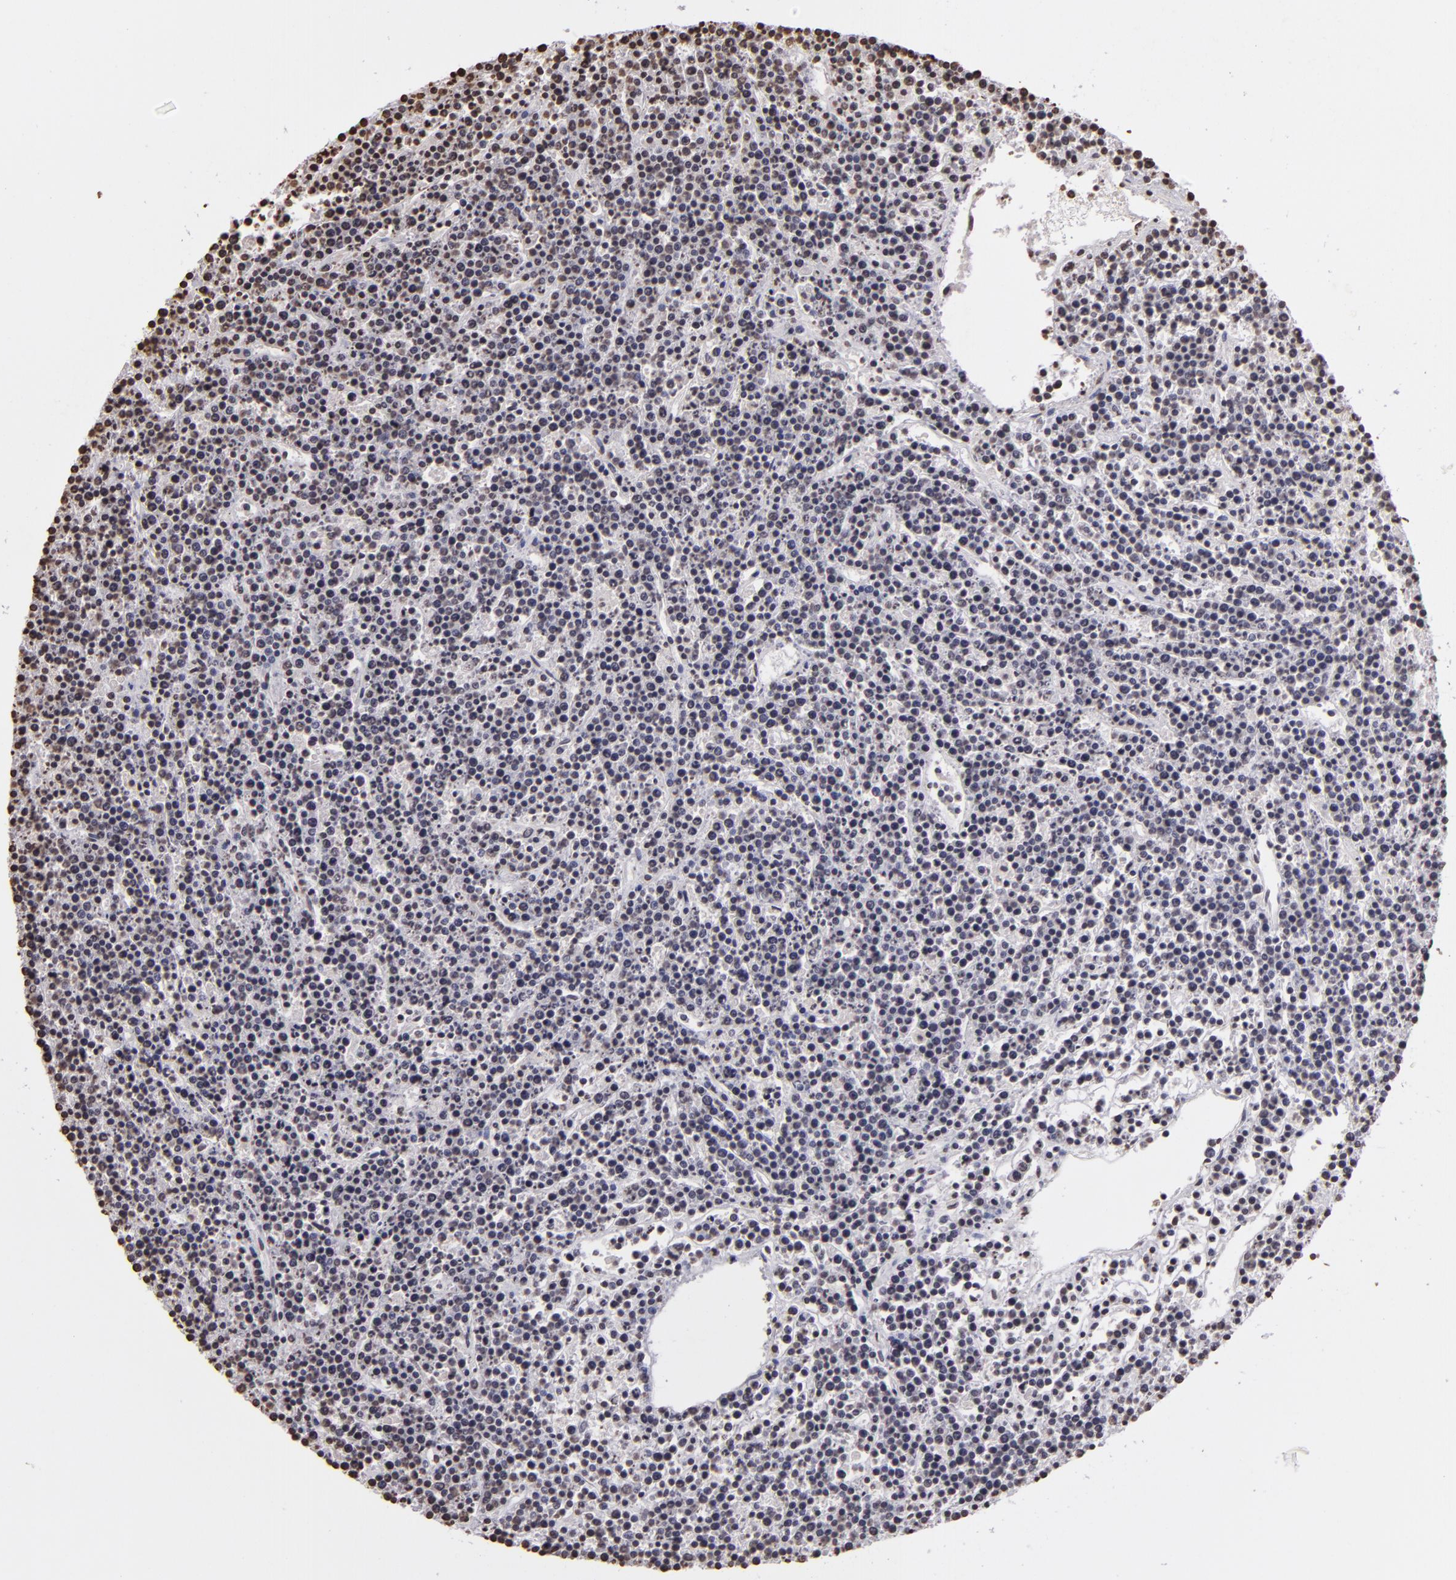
{"staining": {"intensity": "negative", "quantity": "none", "location": "none"}, "tissue": "lymphoma", "cell_type": "Tumor cells", "image_type": "cancer", "snomed": [{"axis": "morphology", "description": "Malignant lymphoma, non-Hodgkin's type, High grade"}, {"axis": "topography", "description": "Ovary"}], "caption": "This photomicrograph is of malignant lymphoma, non-Hodgkin's type (high-grade) stained with IHC to label a protein in brown with the nuclei are counter-stained blue. There is no staining in tumor cells.", "gene": "THRB", "patient": {"sex": "female", "age": 56}}